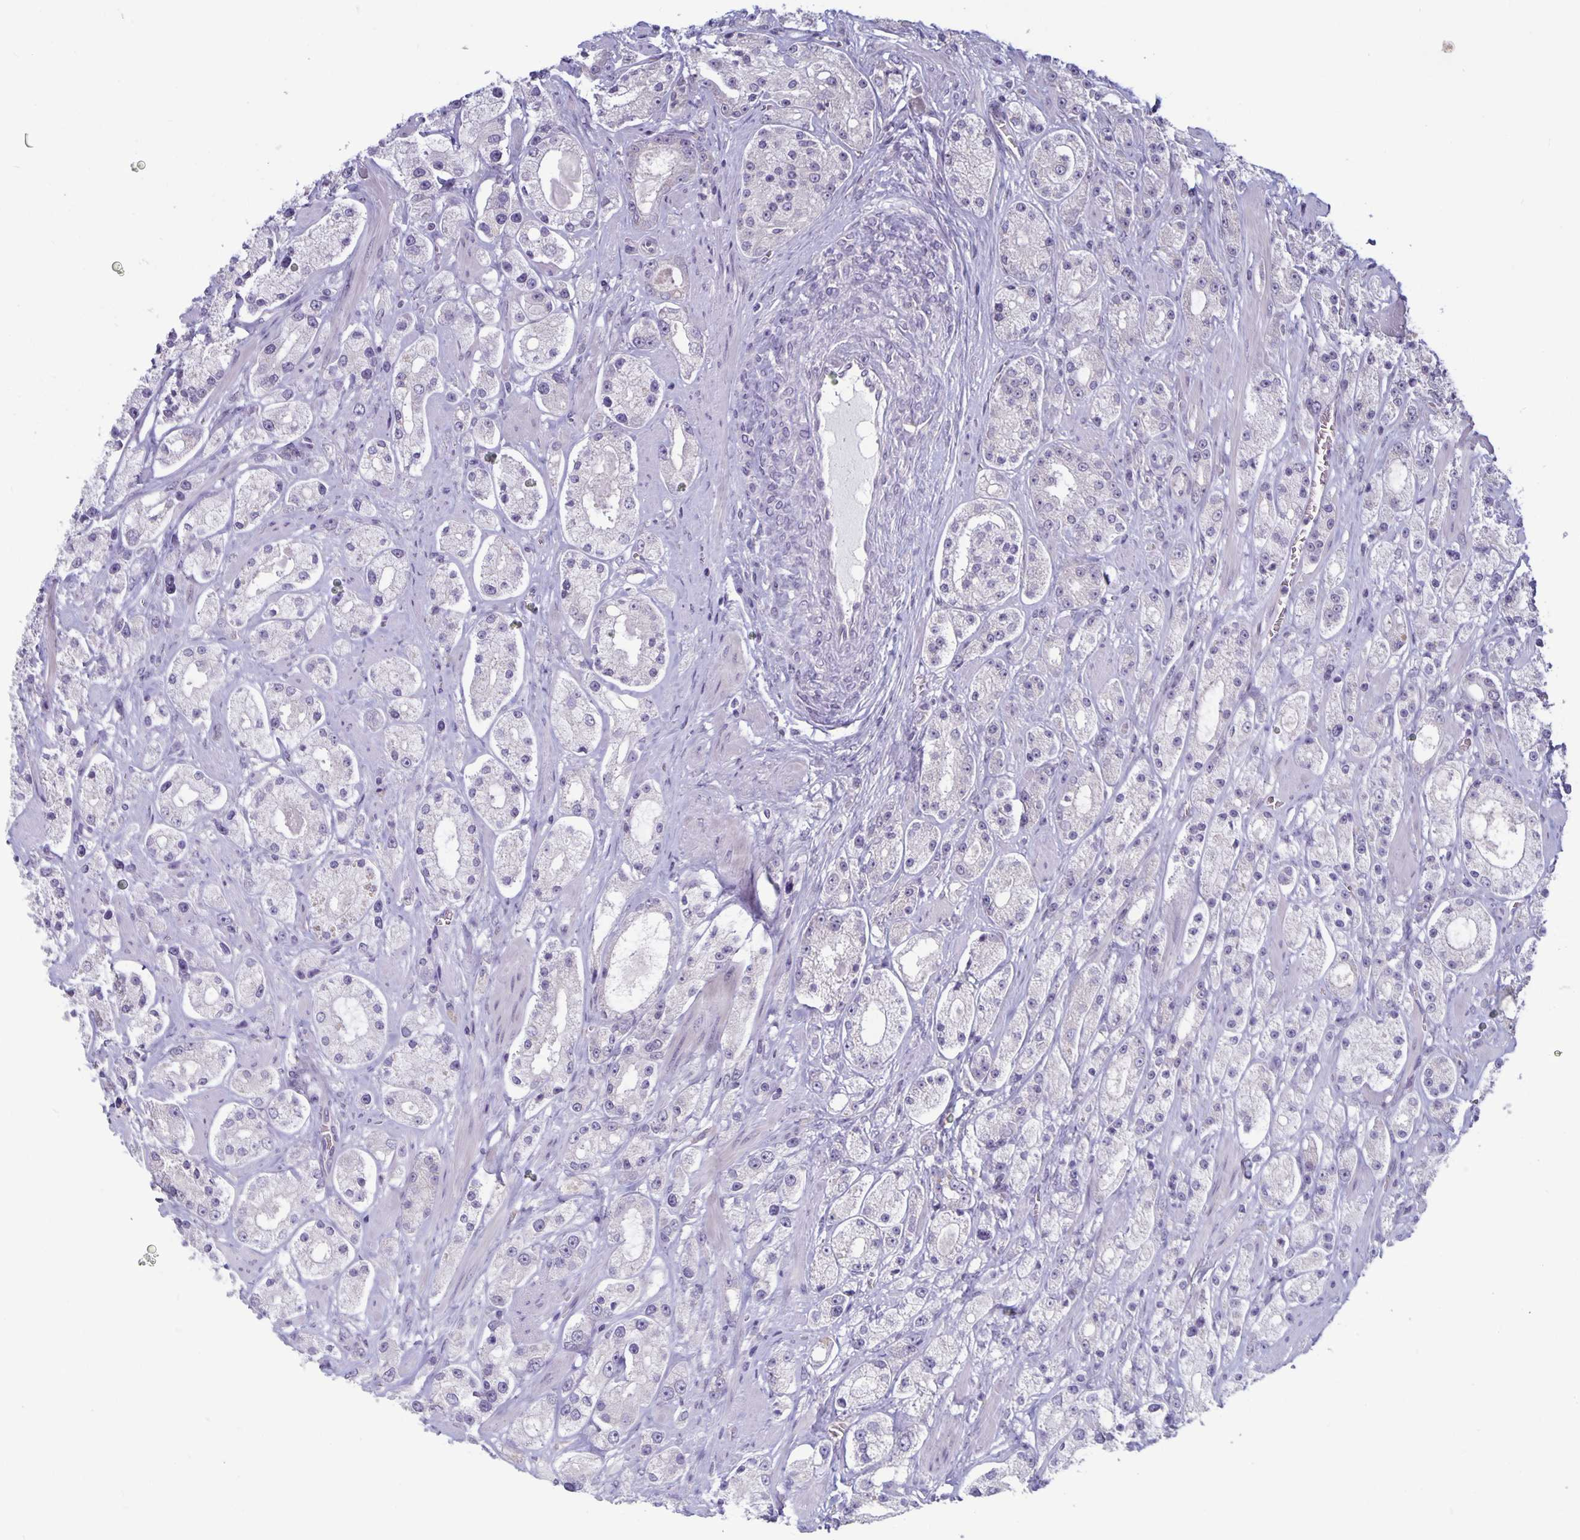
{"staining": {"intensity": "negative", "quantity": "none", "location": "none"}, "tissue": "prostate cancer", "cell_type": "Tumor cells", "image_type": "cancer", "snomed": [{"axis": "morphology", "description": "Adenocarcinoma, High grade"}, {"axis": "topography", "description": "Prostate"}], "caption": "The immunohistochemistry image has no significant staining in tumor cells of adenocarcinoma (high-grade) (prostate) tissue. (Immunohistochemistry, brightfield microscopy, high magnification).", "gene": "PLCB3", "patient": {"sex": "male", "age": 67}}